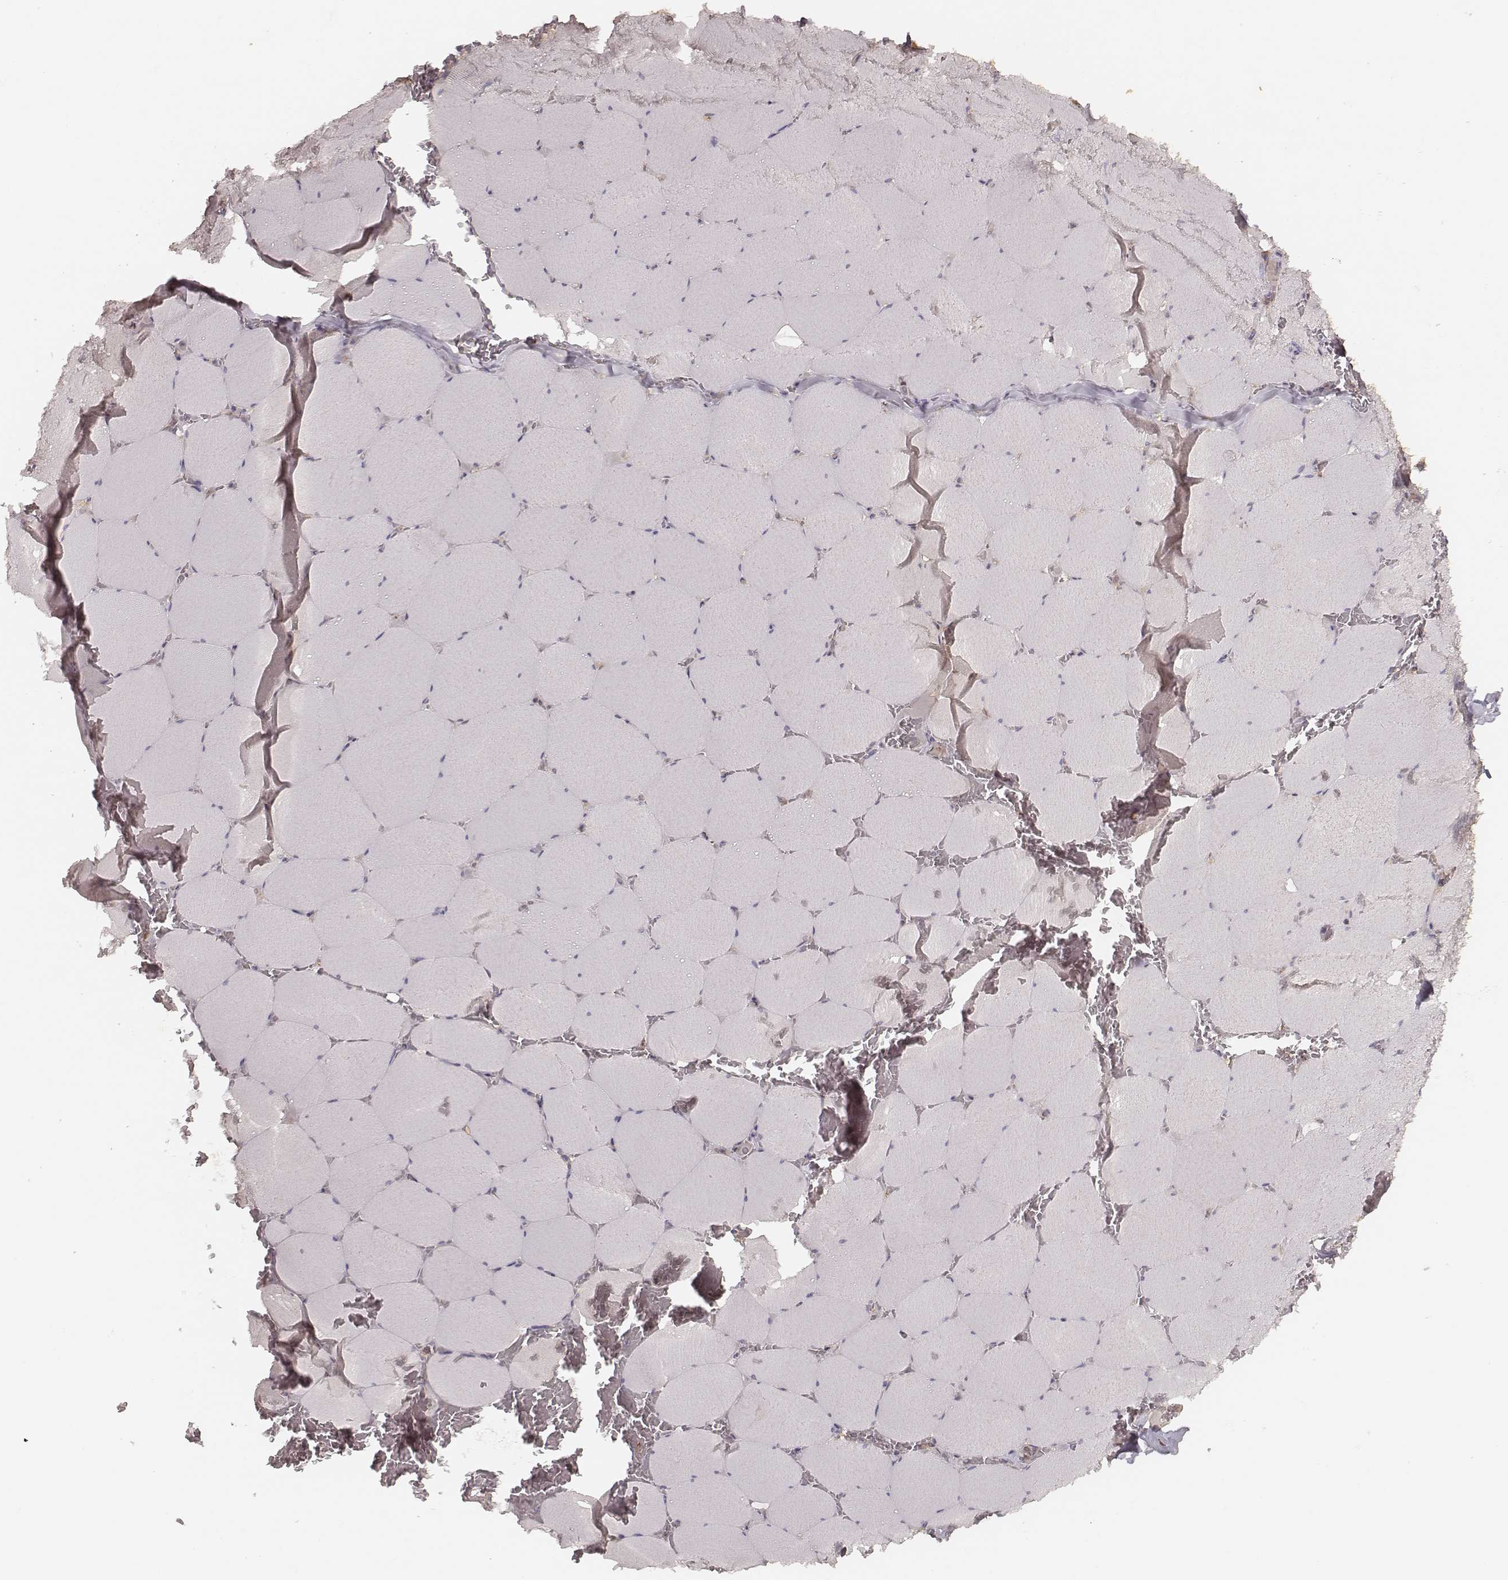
{"staining": {"intensity": "negative", "quantity": "none", "location": "none"}, "tissue": "skeletal muscle", "cell_type": "Myocytes", "image_type": "normal", "snomed": [{"axis": "morphology", "description": "Normal tissue, NOS"}, {"axis": "morphology", "description": "Malignant melanoma, Metastatic site"}, {"axis": "topography", "description": "Skeletal muscle"}], "caption": "Immunohistochemistry of normal skeletal muscle exhibits no positivity in myocytes.", "gene": "CARS1", "patient": {"sex": "male", "age": 50}}